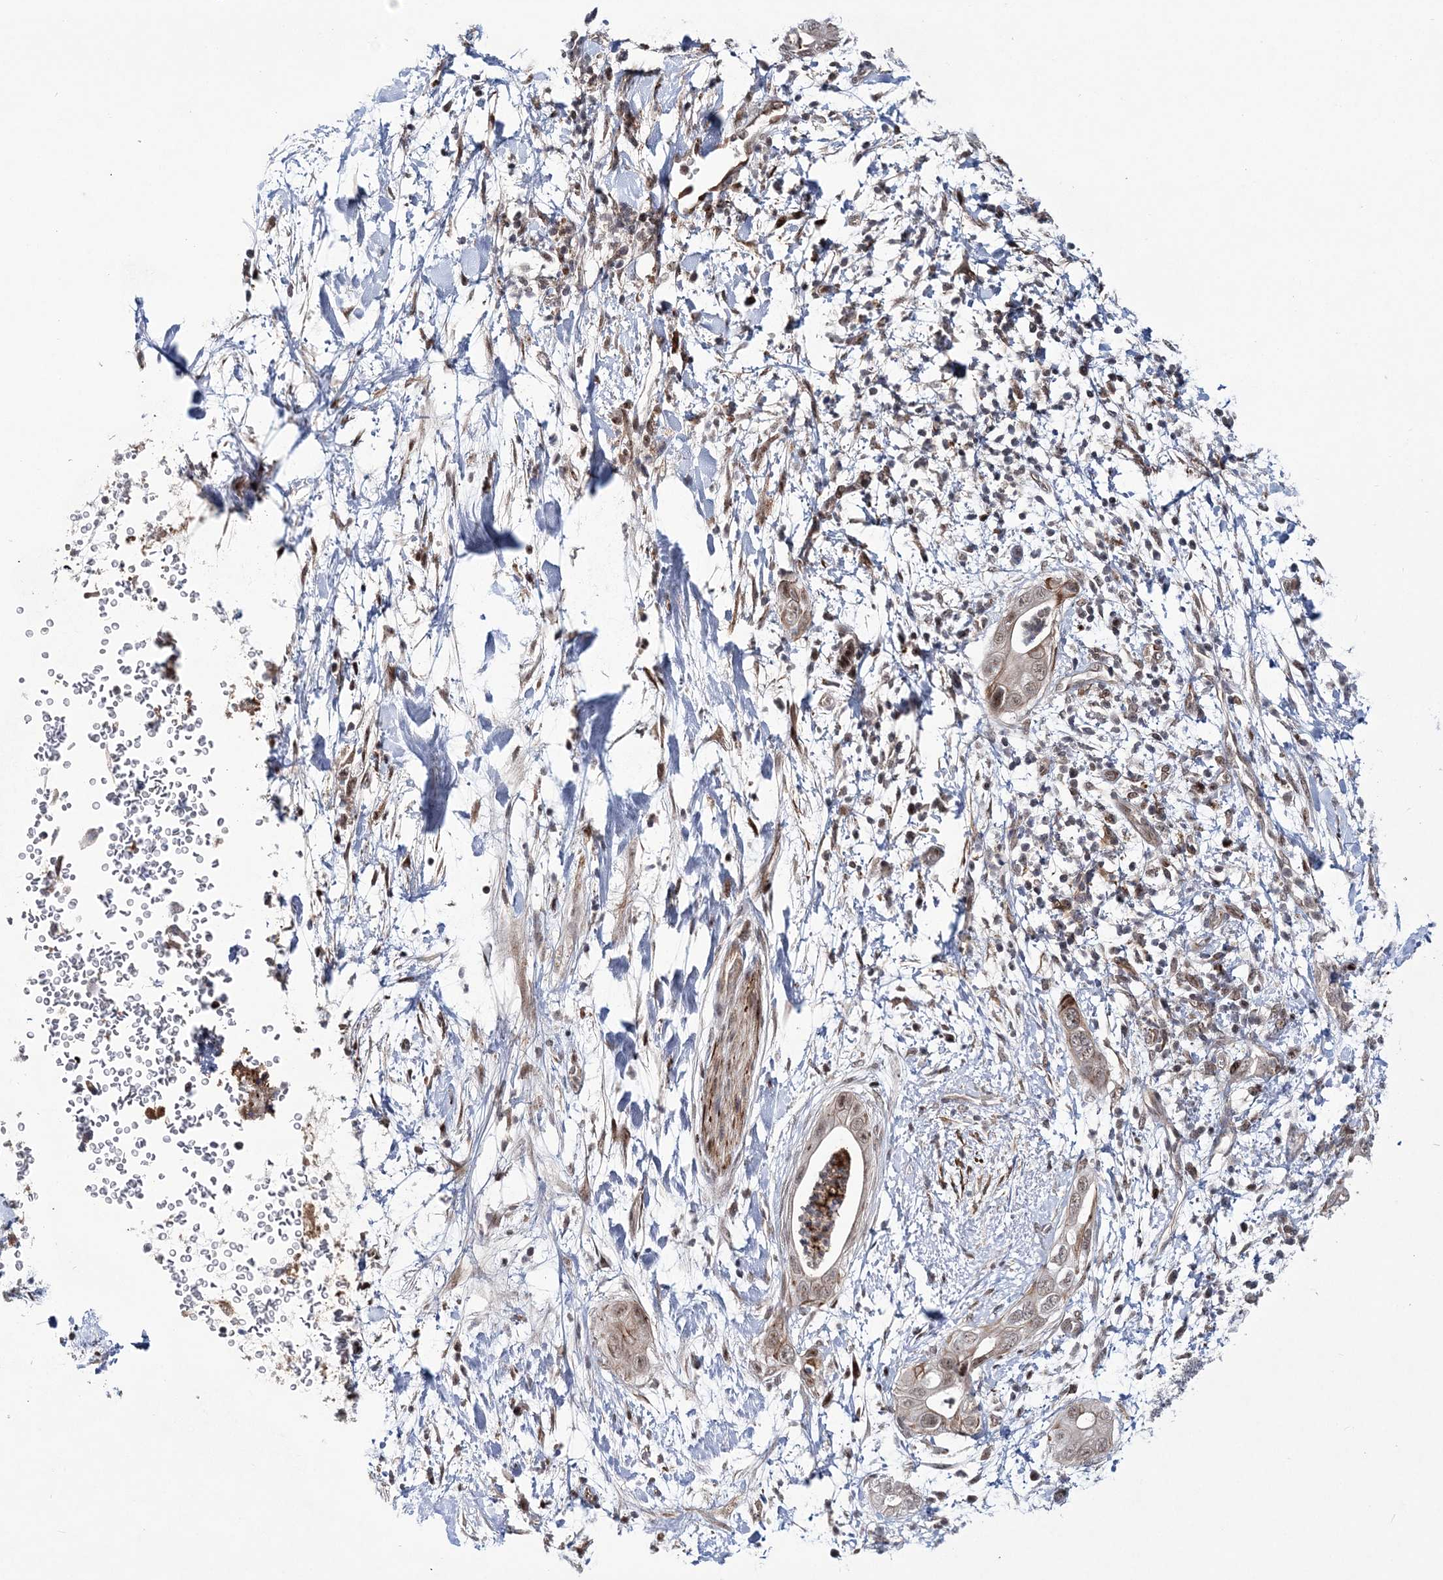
{"staining": {"intensity": "weak", "quantity": ">75%", "location": "nuclear"}, "tissue": "pancreatic cancer", "cell_type": "Tumor cells", "image_type": "cancer", "snomed": [{"axis": "morphology", "description": "Adenocarcinoma, NOS"}, {"axis": "topography", "description": "Pancreas"}], "caption": "Pancreatic cancer (adenocarcinoma) stained for a protein reveals weak nuclear positivity in tumor cells. (DAB (3,3'-diaminobenzidine) IHC with brightfield microscopy, high magnification).", "gene": "TATDN2", "patient": {"sex": "female", "age": 78}}